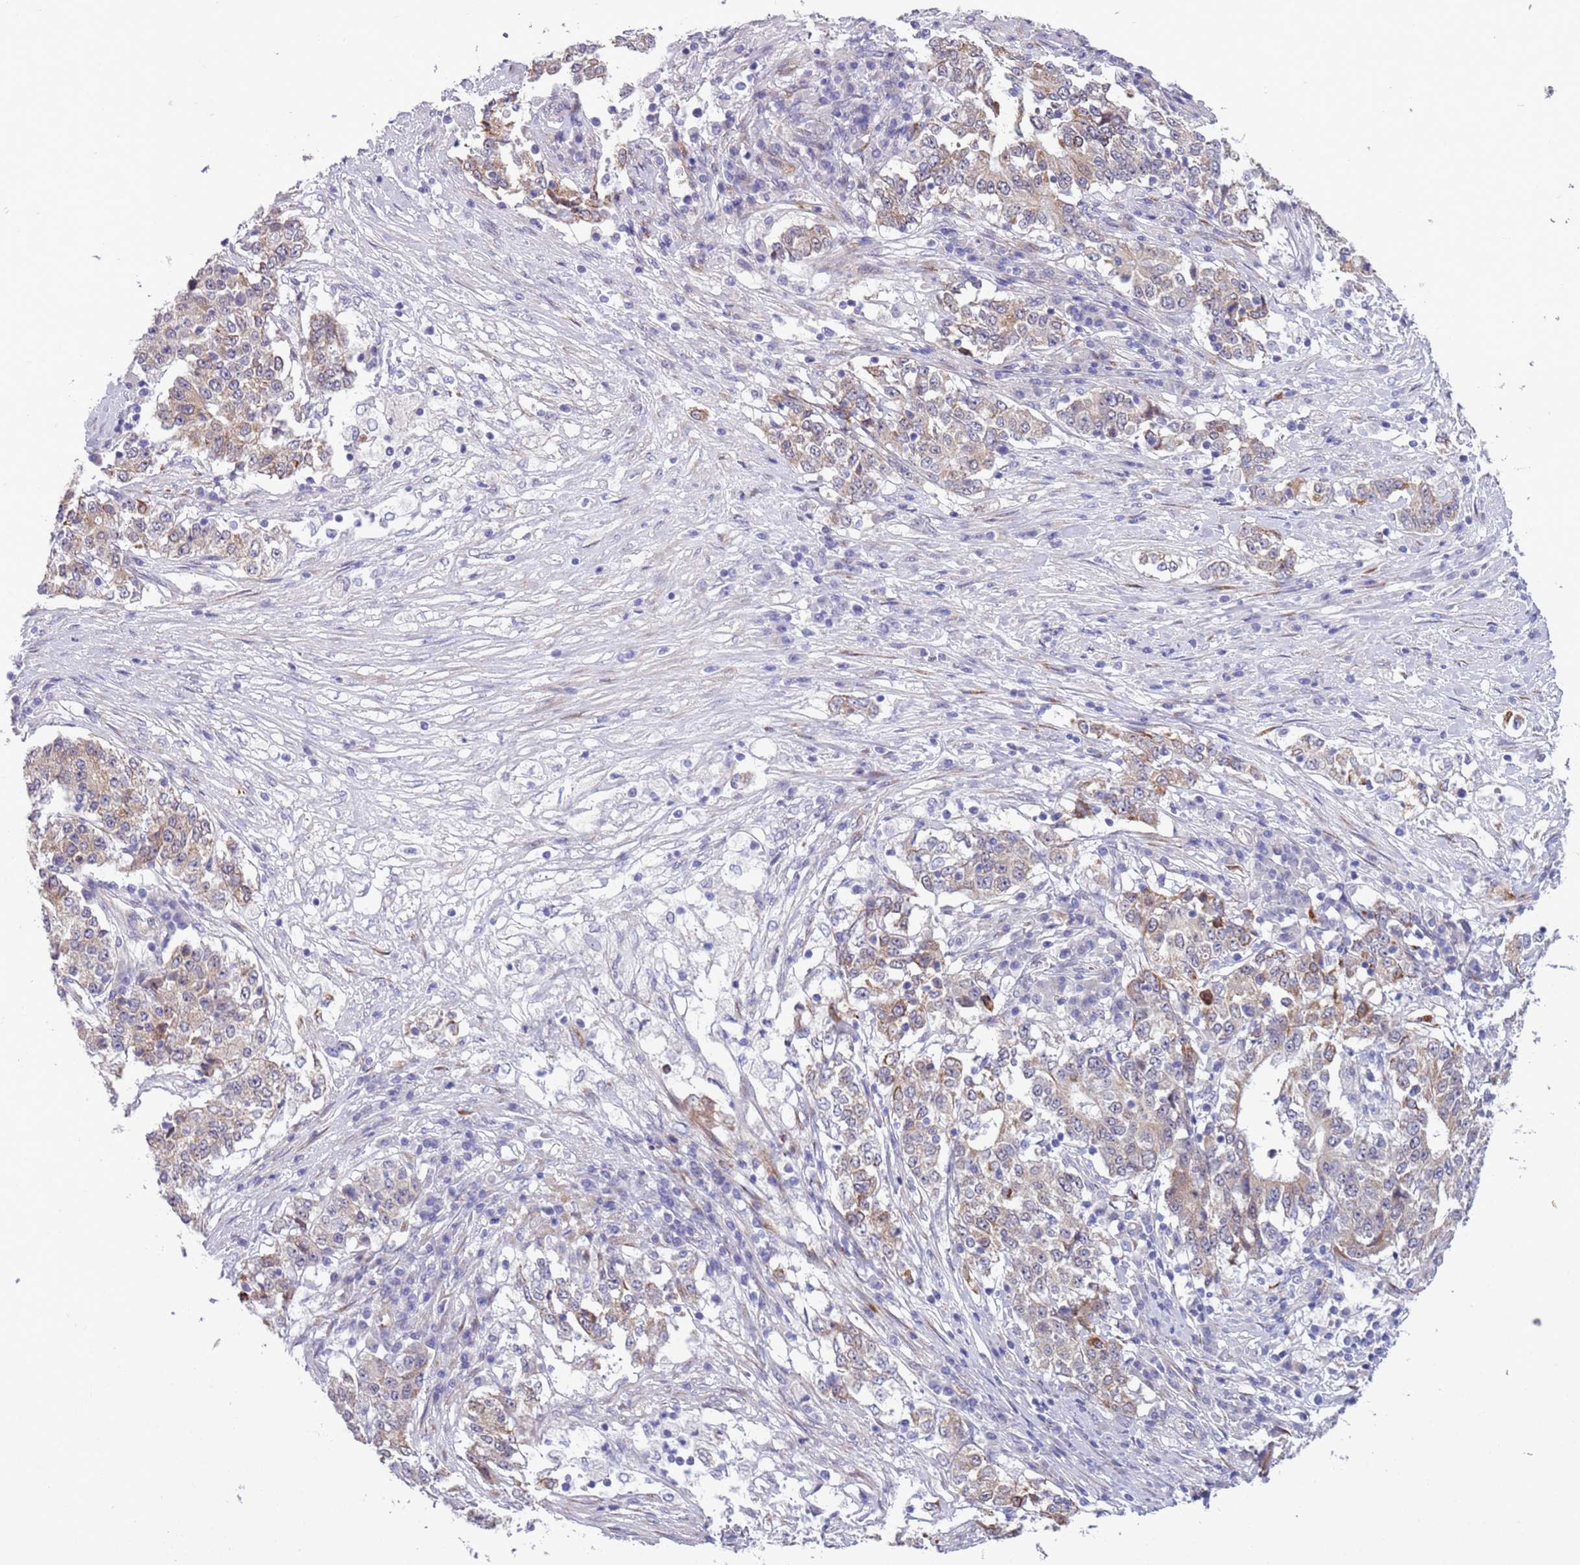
{"staining": {"intensity": "weak", "quantity": "25%-75%", "location": "cytoplasmic/membranous"}, "tissue": "stomach cancer", "cell_type": "Tumor cells", "image_type": "cancer", "snomed": [{"axis": "morphology", "description": "Adenocarcinoma, NOS"}, {"axis": "topography", "description": "Stomach"}], "caption": "This image shows immunohistochemistry (IHC) staining of stomach adenocarcinoma, with low weak cytoplasmic/membranous staining in approximately 25%-75% of tumor cells.", "gene": "MRPL32", "patient": {"sex": "male", "age": 59}}